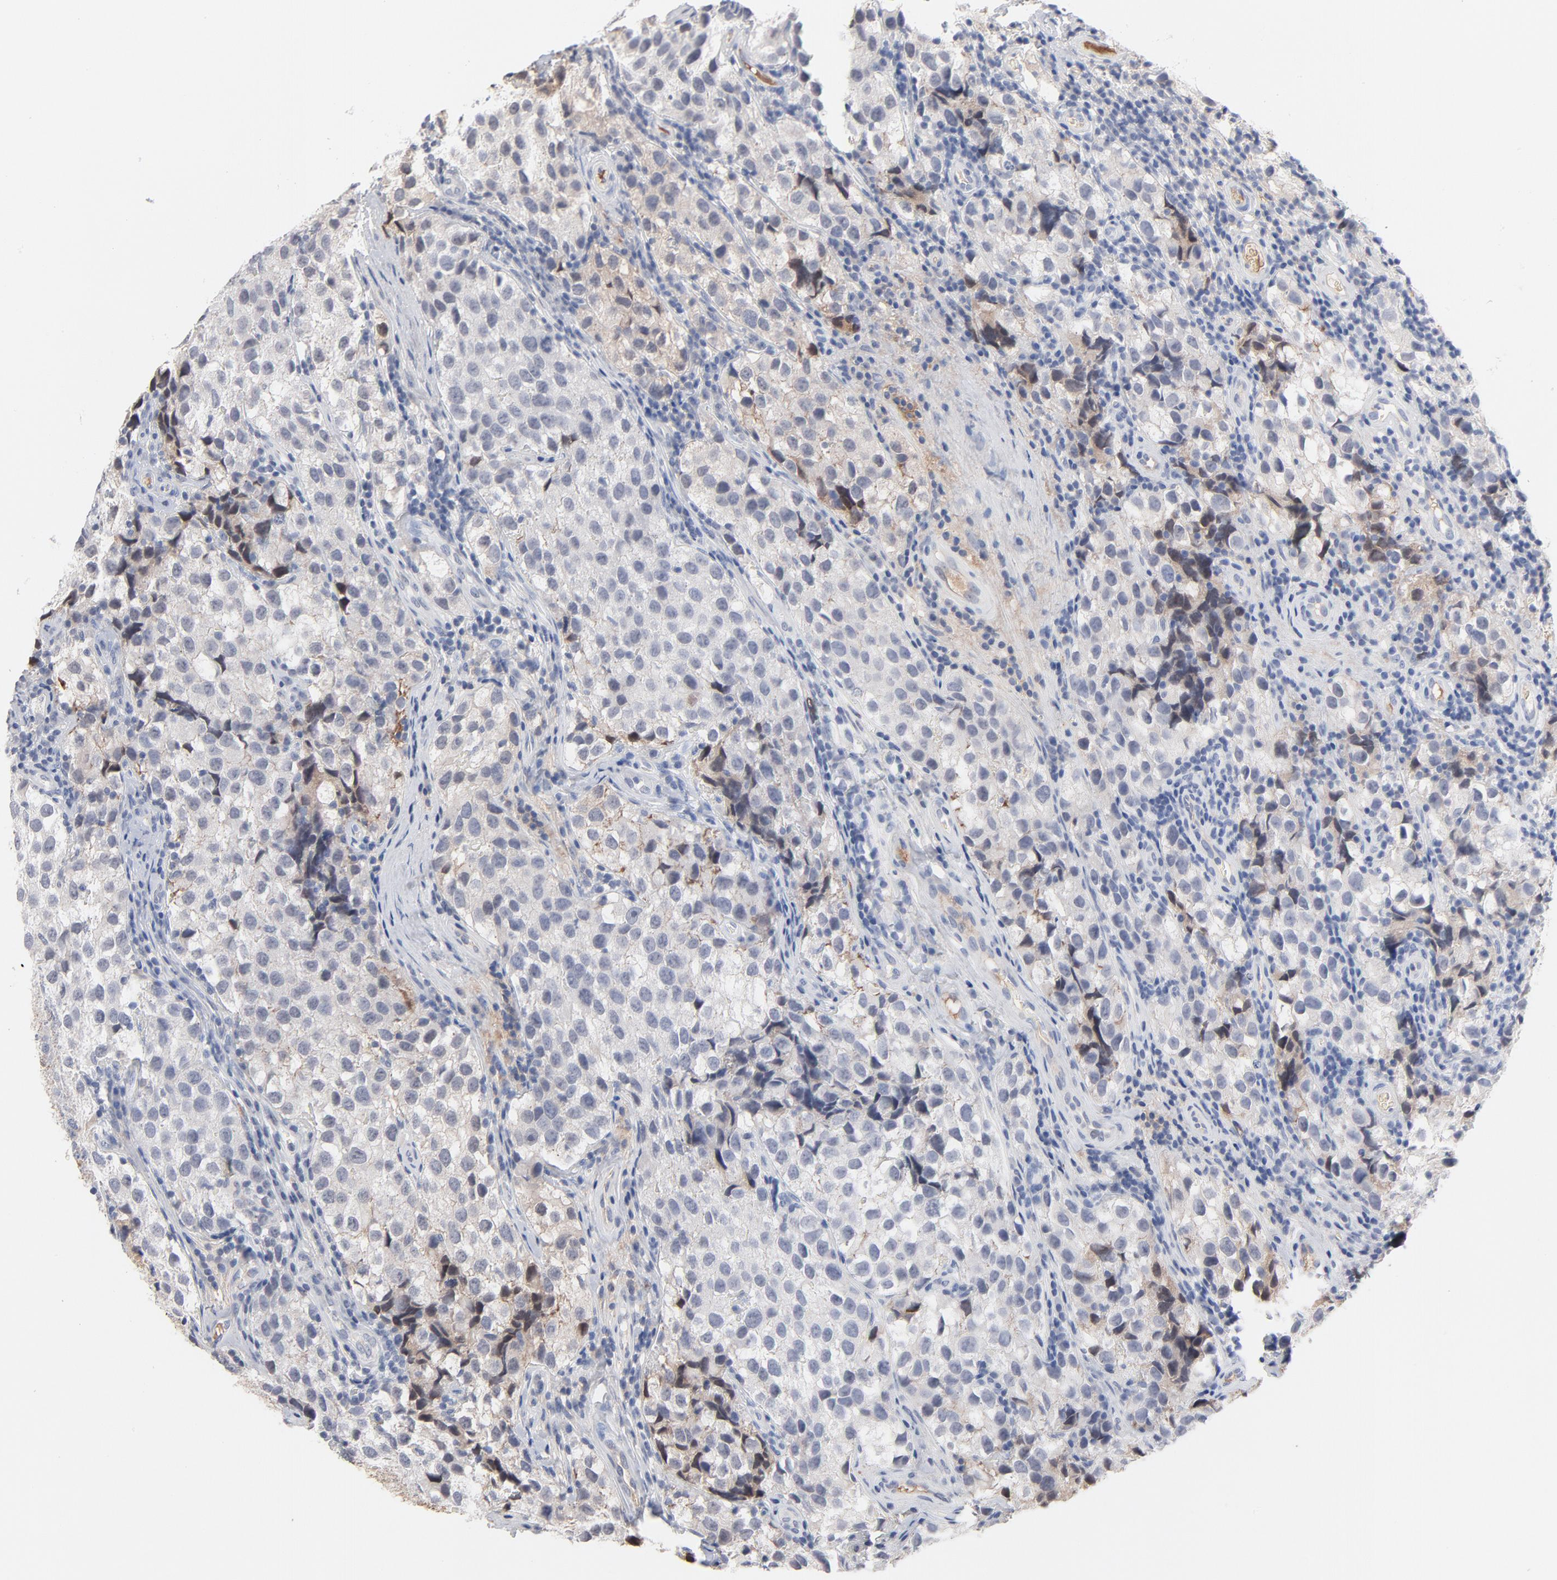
{"staining": {"intensity": "negative", "quantity": "none", "location": "none"}, "tissue": "testis cancer", "cell_type": "Tumor cells", "image_type": "cancer", "snomed": [{"axis": "morphology", "description": "Seminoma, NOS"}, {"axis": "topography", "description": "Testis"}], "caption": "Protein analysis of testis cancer exhibits no significant staining in tumor cells.", "gene": "SERPINA4", "patient": {"sex": "male", "age": 39}}